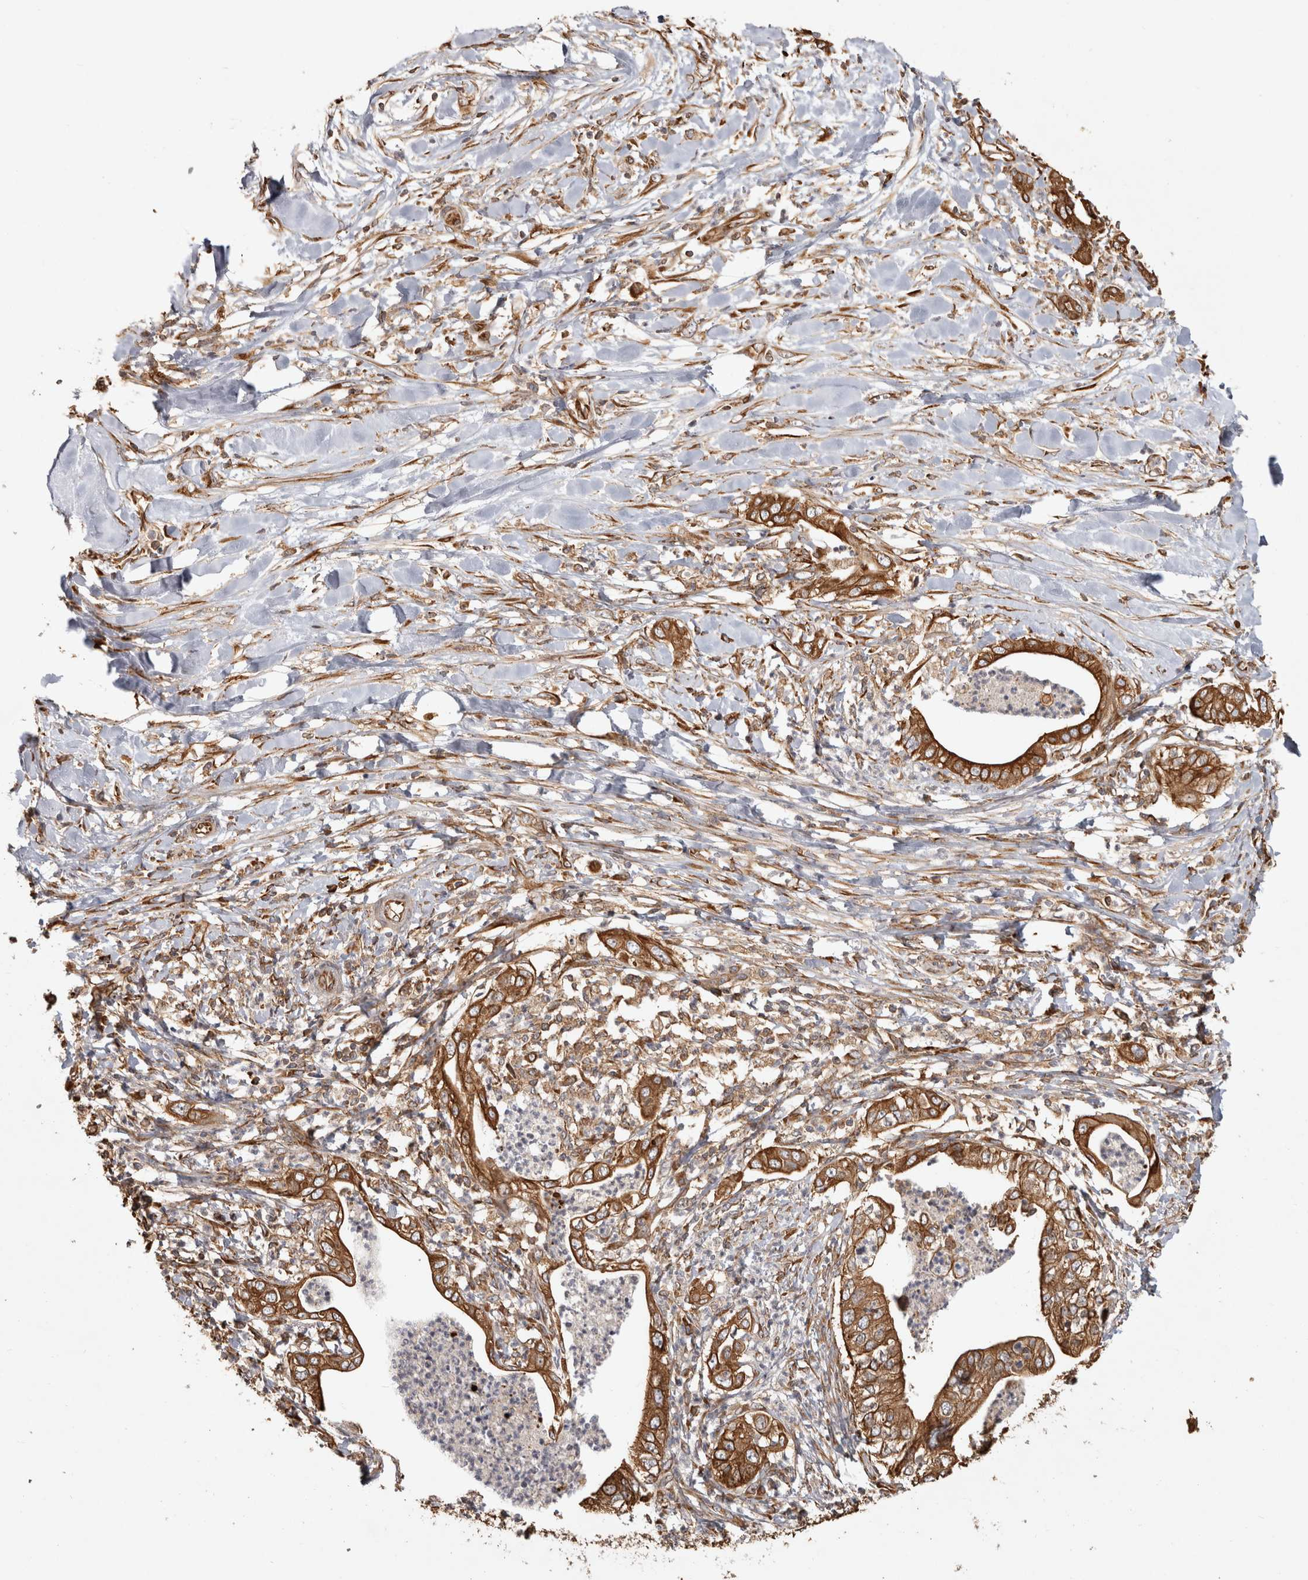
{"staining": {"intensity": "strong", "quantity": ">75%", "location": "cytoplasmic/membranous"}, "tissue": "pancreatic cancer", "cell_type": "Tumor cells", "image_type": "cancer", "snomed": [{"axis": "morphology", "description": "Adenocarcinoma, NOS"}, {"axis": "topography", "description": "Pancreas"}], "caption": "This photomicrograph displays pancreatic cancer (adenocarcinoma) stained with immunohistochemistry to label a protein in brown. The cytoplasmic/membranous of tumor cells show strong positivity for the protein. Nuclei are counter-stained blue.", "gene": "CAMSAP2", "patient": {"sex": "female", "age": 78}}